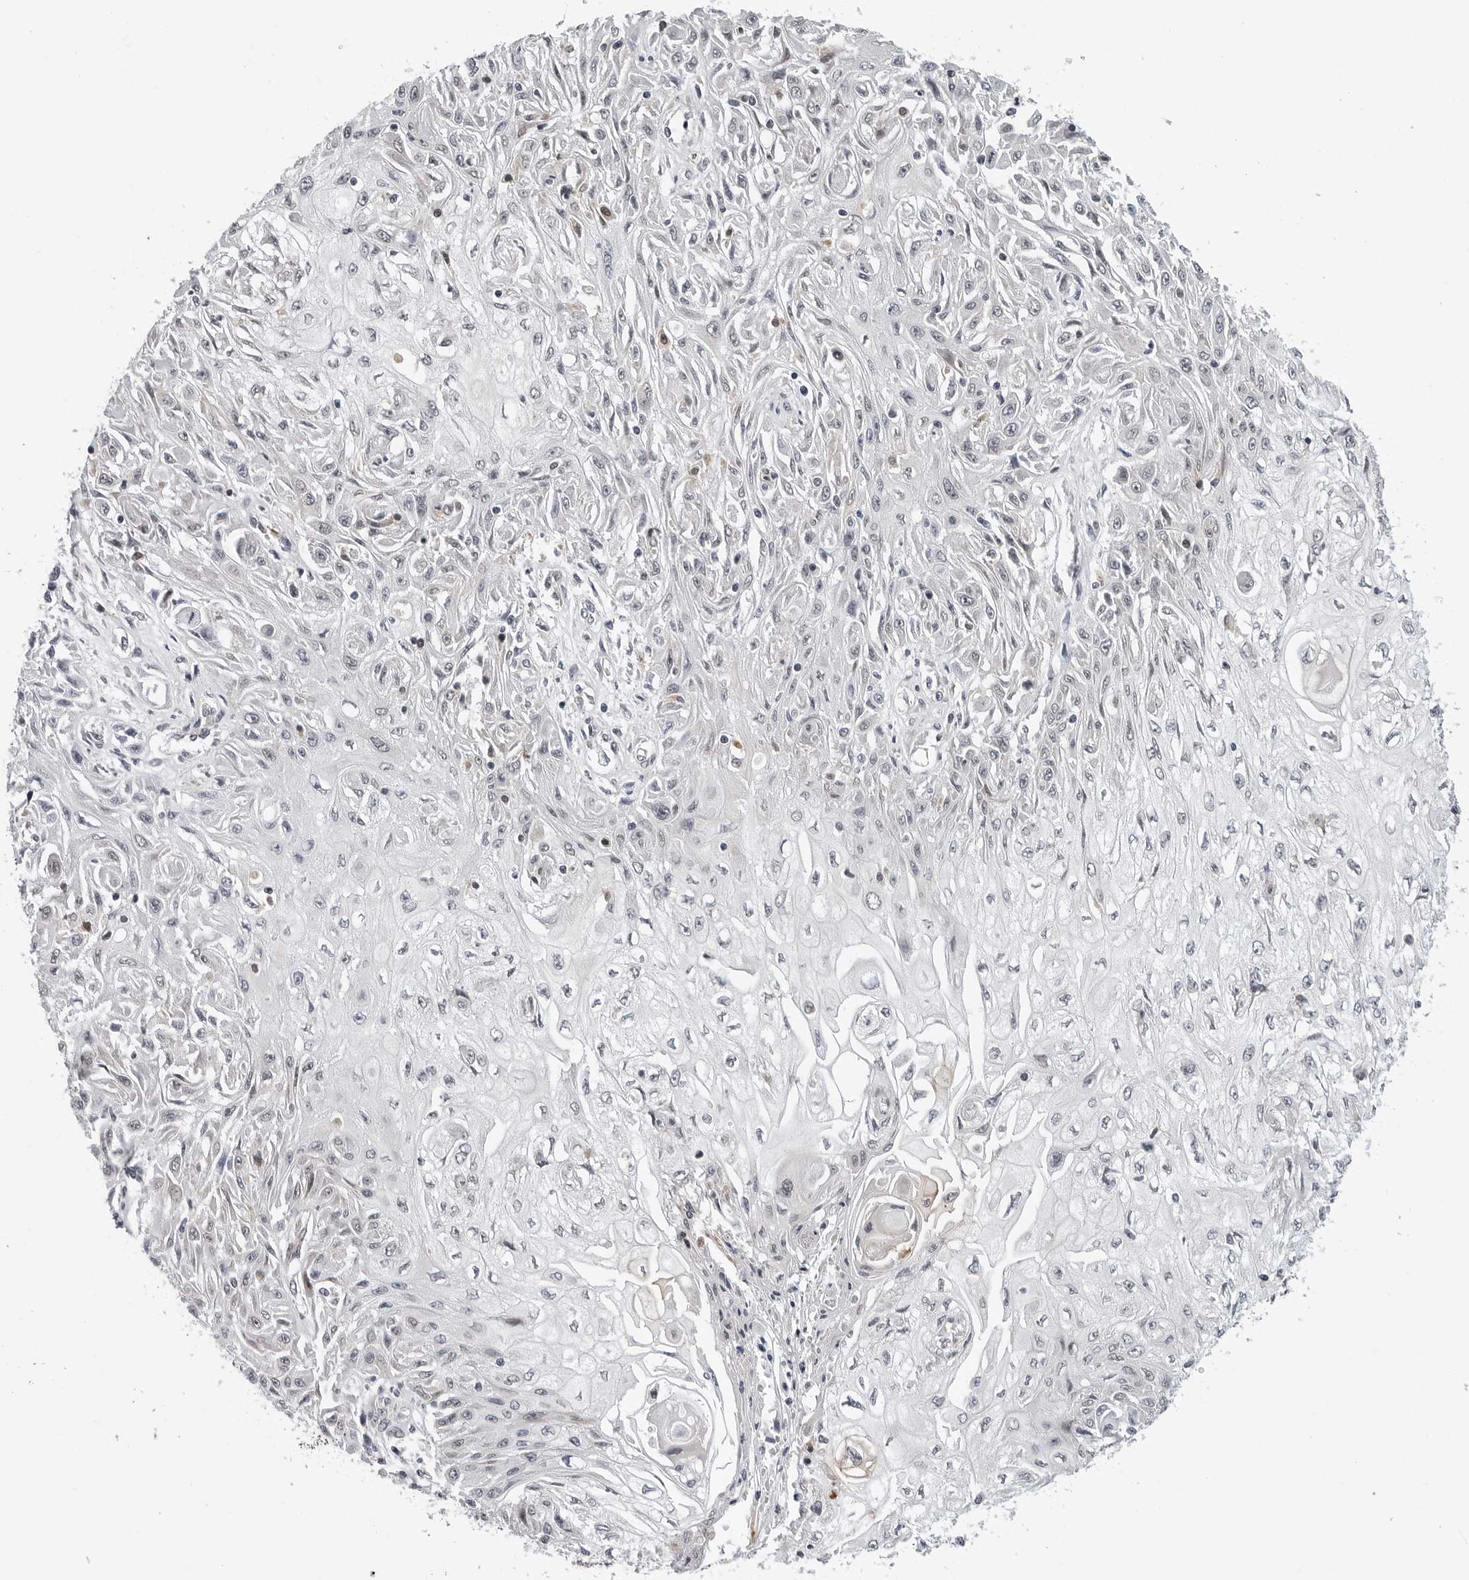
{"staining": {"intensity": "negative", "quantity": "none", "location": "none"}, "tissue": "skin cancer", "cell_type": "Tumor cells", "image_type": "cancer", "snomed": [{"axis": "morphology", "description": "Squamous cell carcinoma, NOS"}, {"axis": "morphology", "description": "Squamous cell carcinoma, metastatic, NOS"}, {"axis": "topography", "description": "Skin"}, {"axis": "topography", "description": "Lymph node"}], "caption": "Micrograph shows no significant protein expression in tumor cells of squamous cell carcinoma (skin).", "gene": "KIAA1614", "patient": {"sex": "male", "age": 75}}